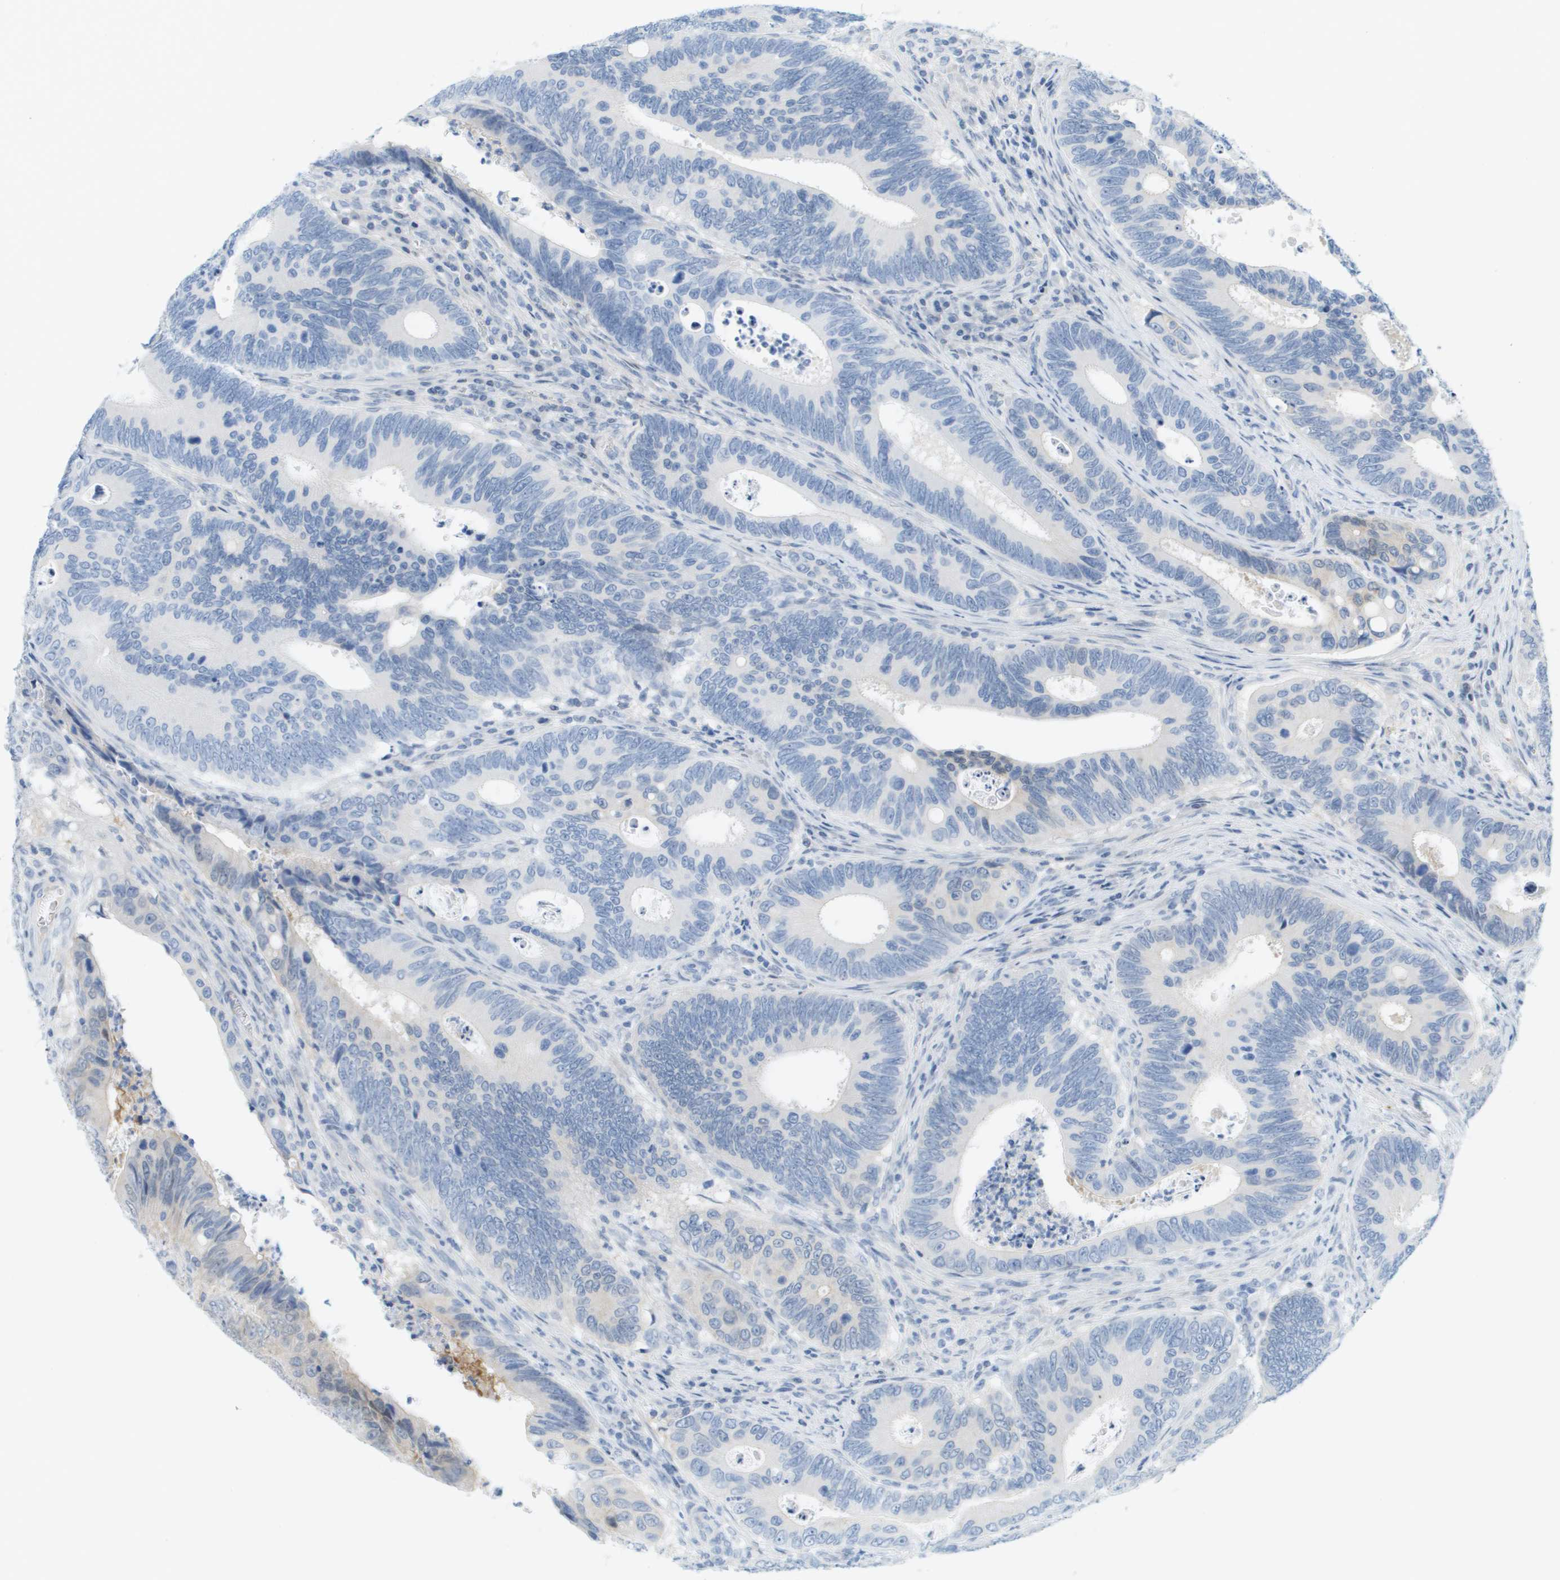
{"staining": {"intensity": "negative", "quantity": "none", "location": "none"}, "tissue": "colorectal cancer", "cell_type": "Tumor cells", "image_type": "cancer", "snomed": [{"axis": "morphology", "description": "Inflammation, NOS"}, {"axis": "morphology", "description": "Adenocarcinoma, NOS"}, {"axis": "topography", "description": "Colon"}], "caption": "The image shows no significant positivity in tumor cells of colorectal cancer.", "gene": "CUL9", "patient": {"sex": "male", "age": 72}}